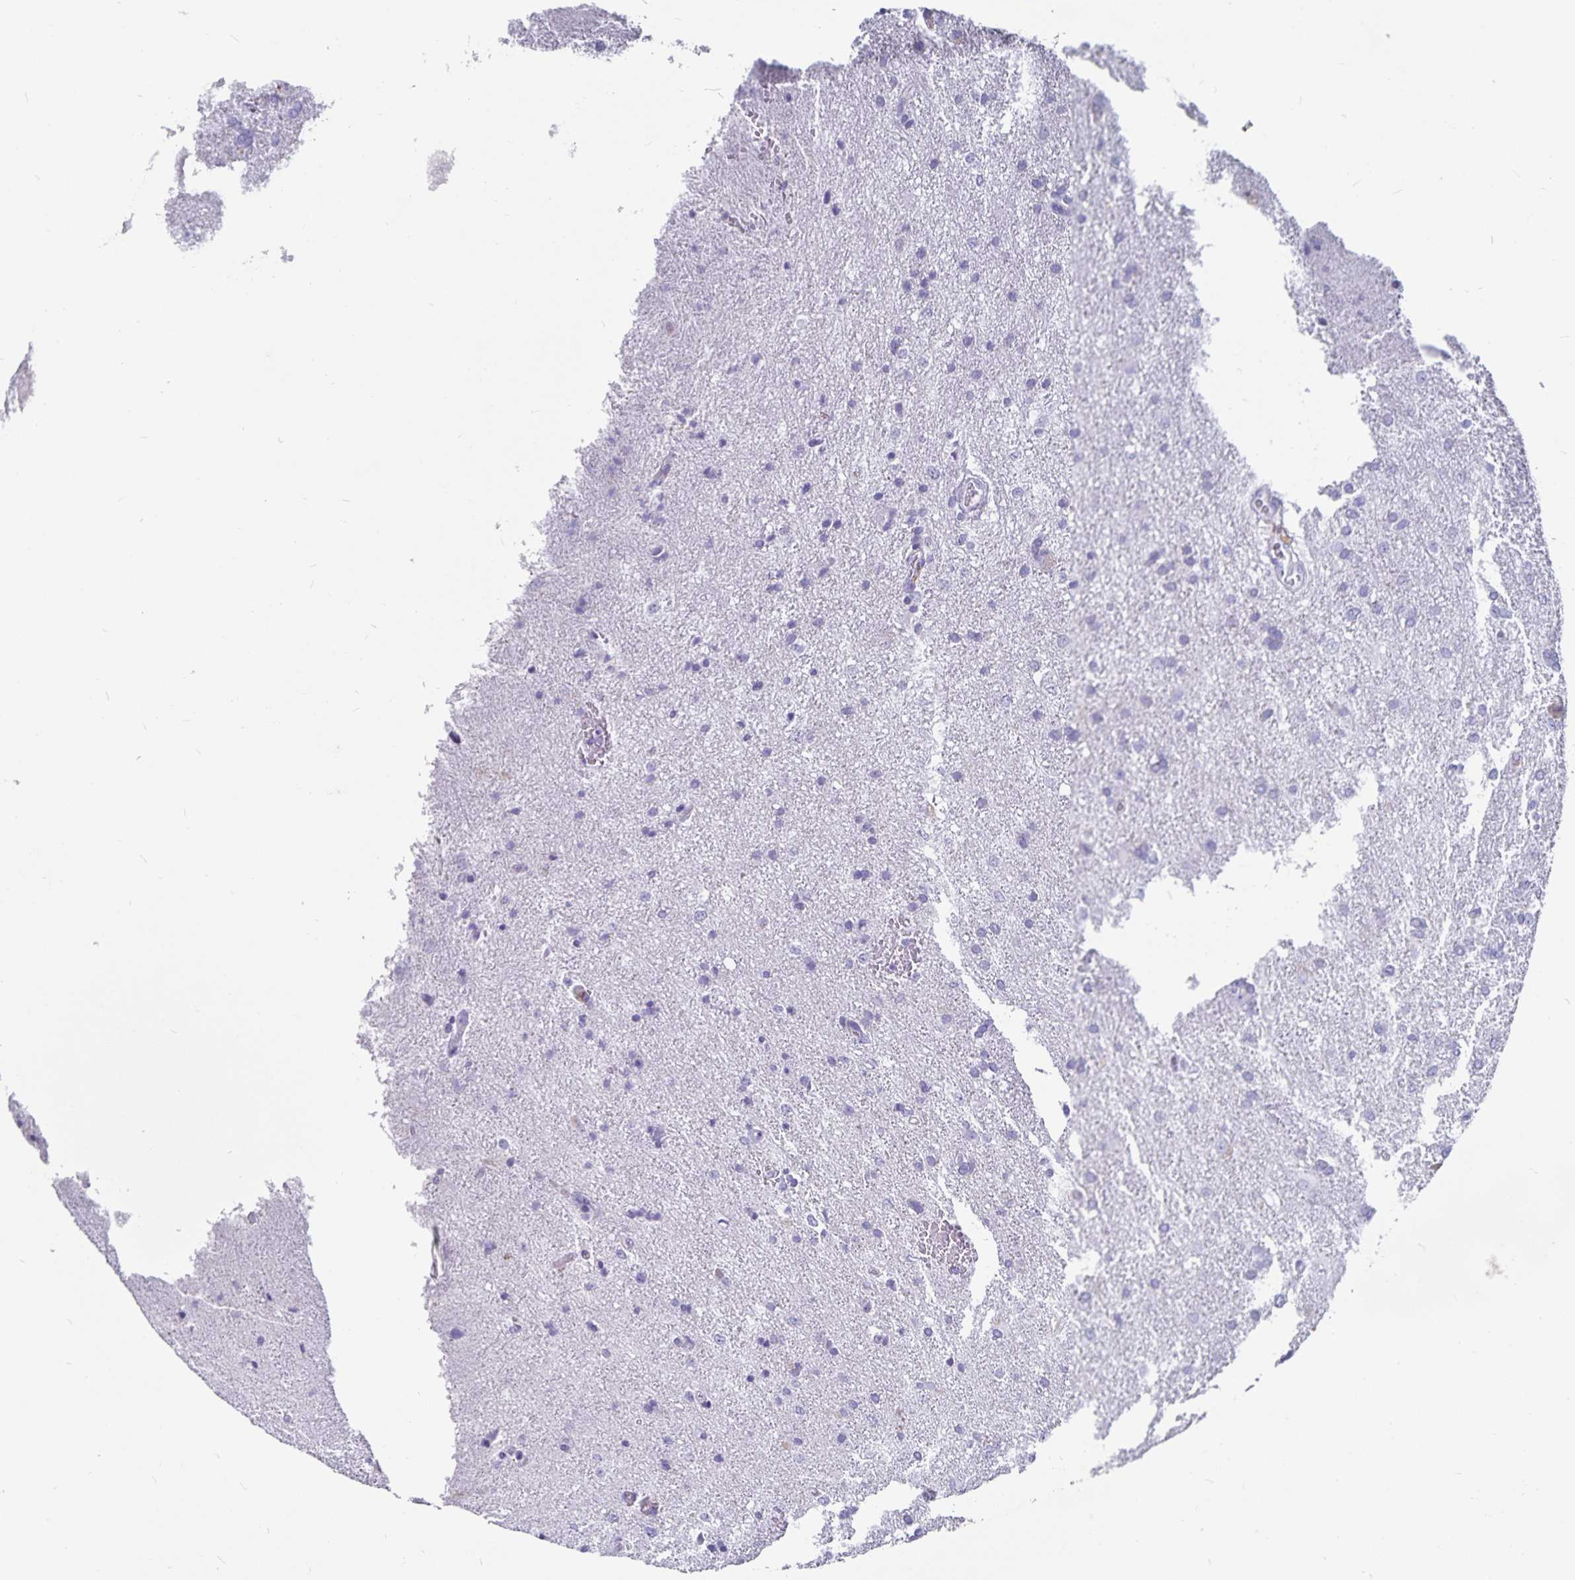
{"staining": {"intensity": "weak", "quantity": "<25%", "location": "cytoplasmic/membranous"}, "tissue": "glioma", "cell_type": "Tumor cells", "image_type": "cancer", "snomed": [{"axis": "morphology", "description": "Glioma, malignant, High grade"}, {"axis": "topography", "description": "Brain"}], "caption": "This is an immunohistochemistry micrograph of human glioma. There is no expression in tumor cells.", "gene": "PLAC1", "patient": {"sex": "male", "age": 68}}